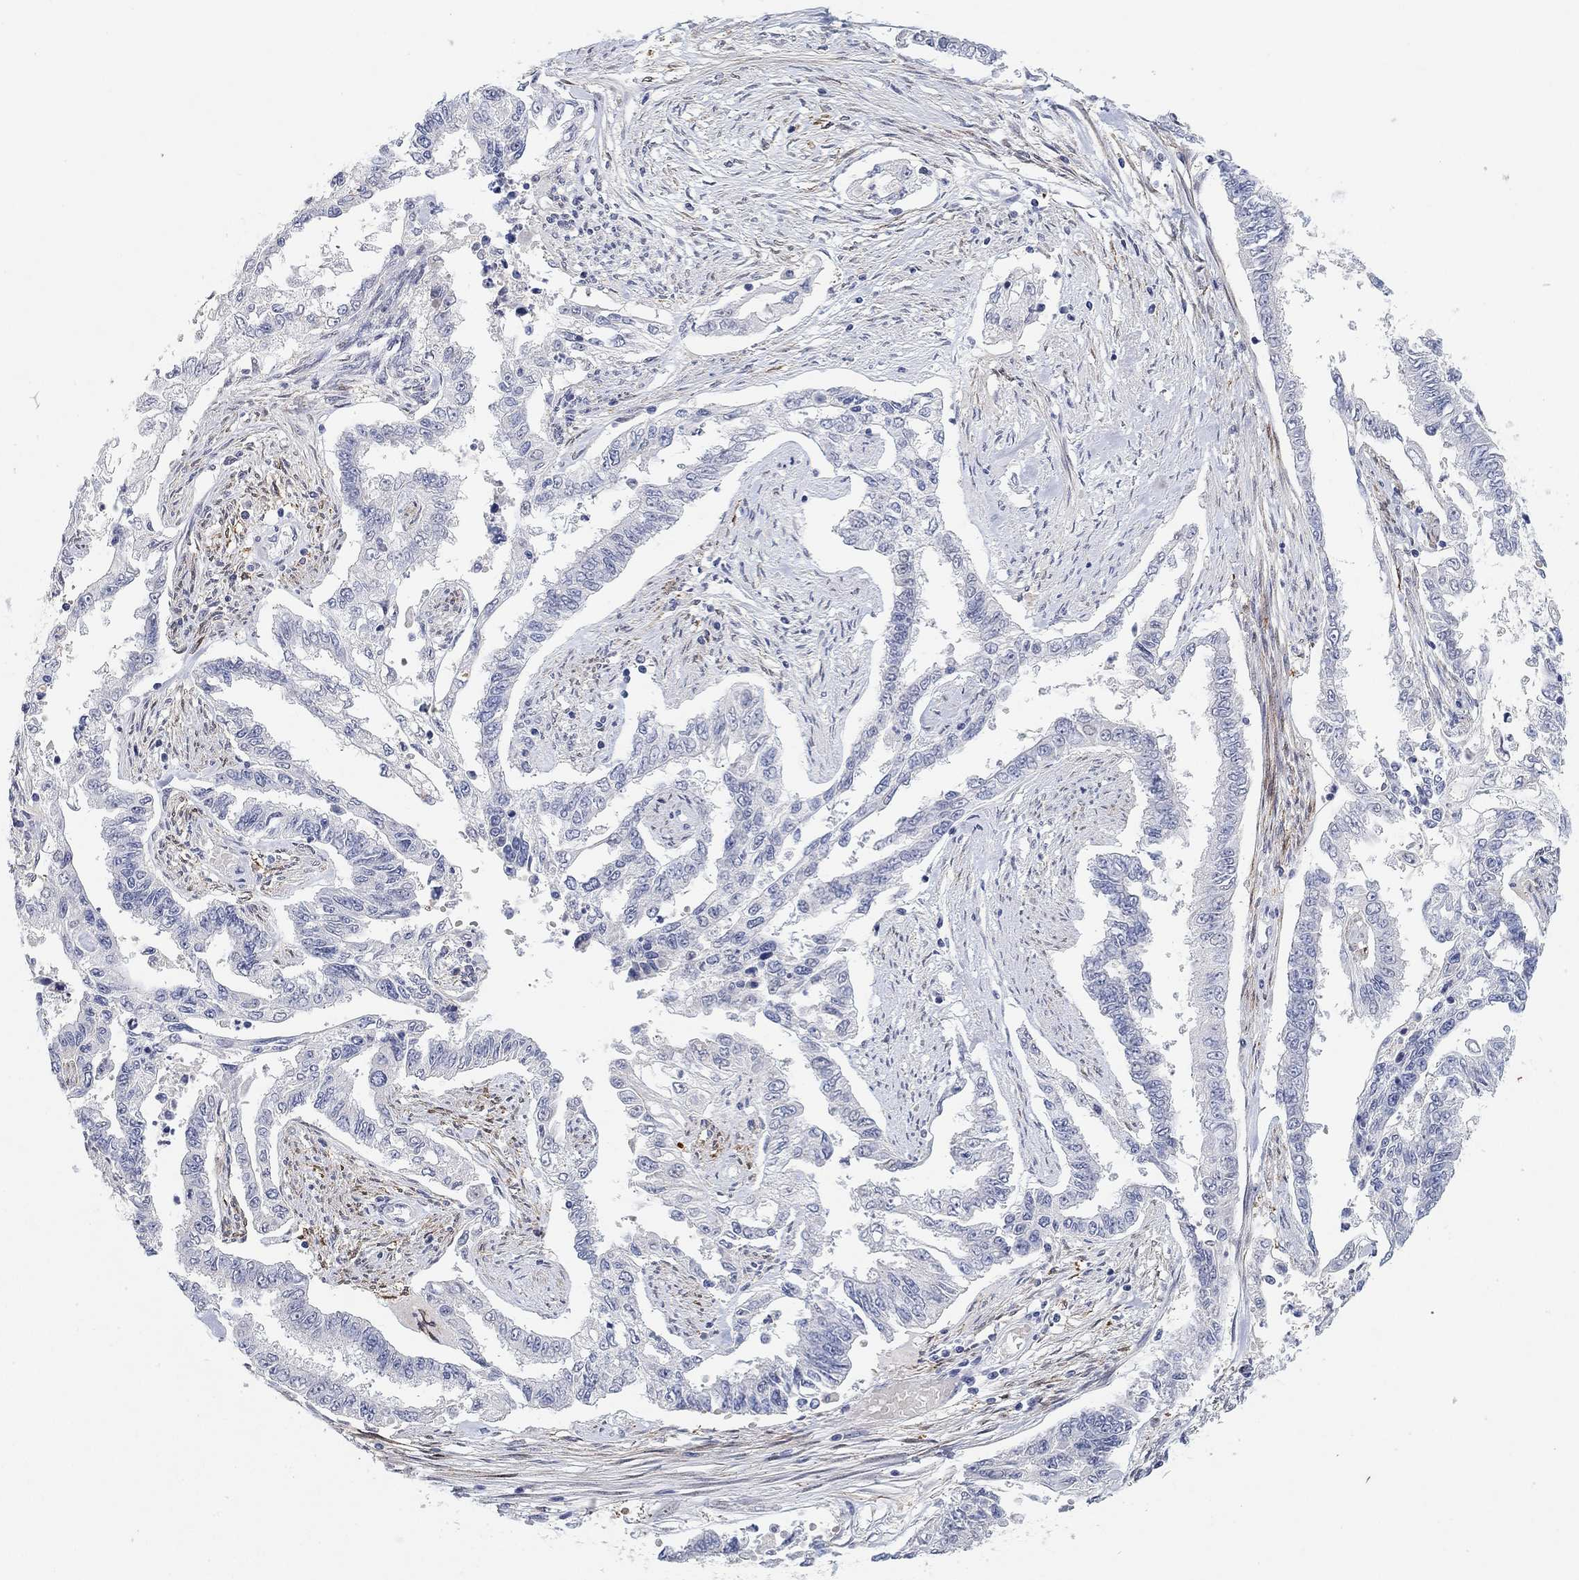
{"staining": {"intensity": "negative", "quantity": "none", "location": "none"}, "tissue": "endometrial cancer", "cell_type": "Tumor cells", "image_type": "cancer", "snomed": [{"axis": "morphology", "description": "Adenocarcinoma, NOS"}, {"axis": "topography", "description": "Uterus"}], "caption": "An immunohistochemistry (IHC) image of endometrial adenocarcinoma is shown. There is no staining in tumor cells of endometrial adenocarcinoma.", "gene": "VAT1L", "patient": {"sex": "female", "age": 59}}